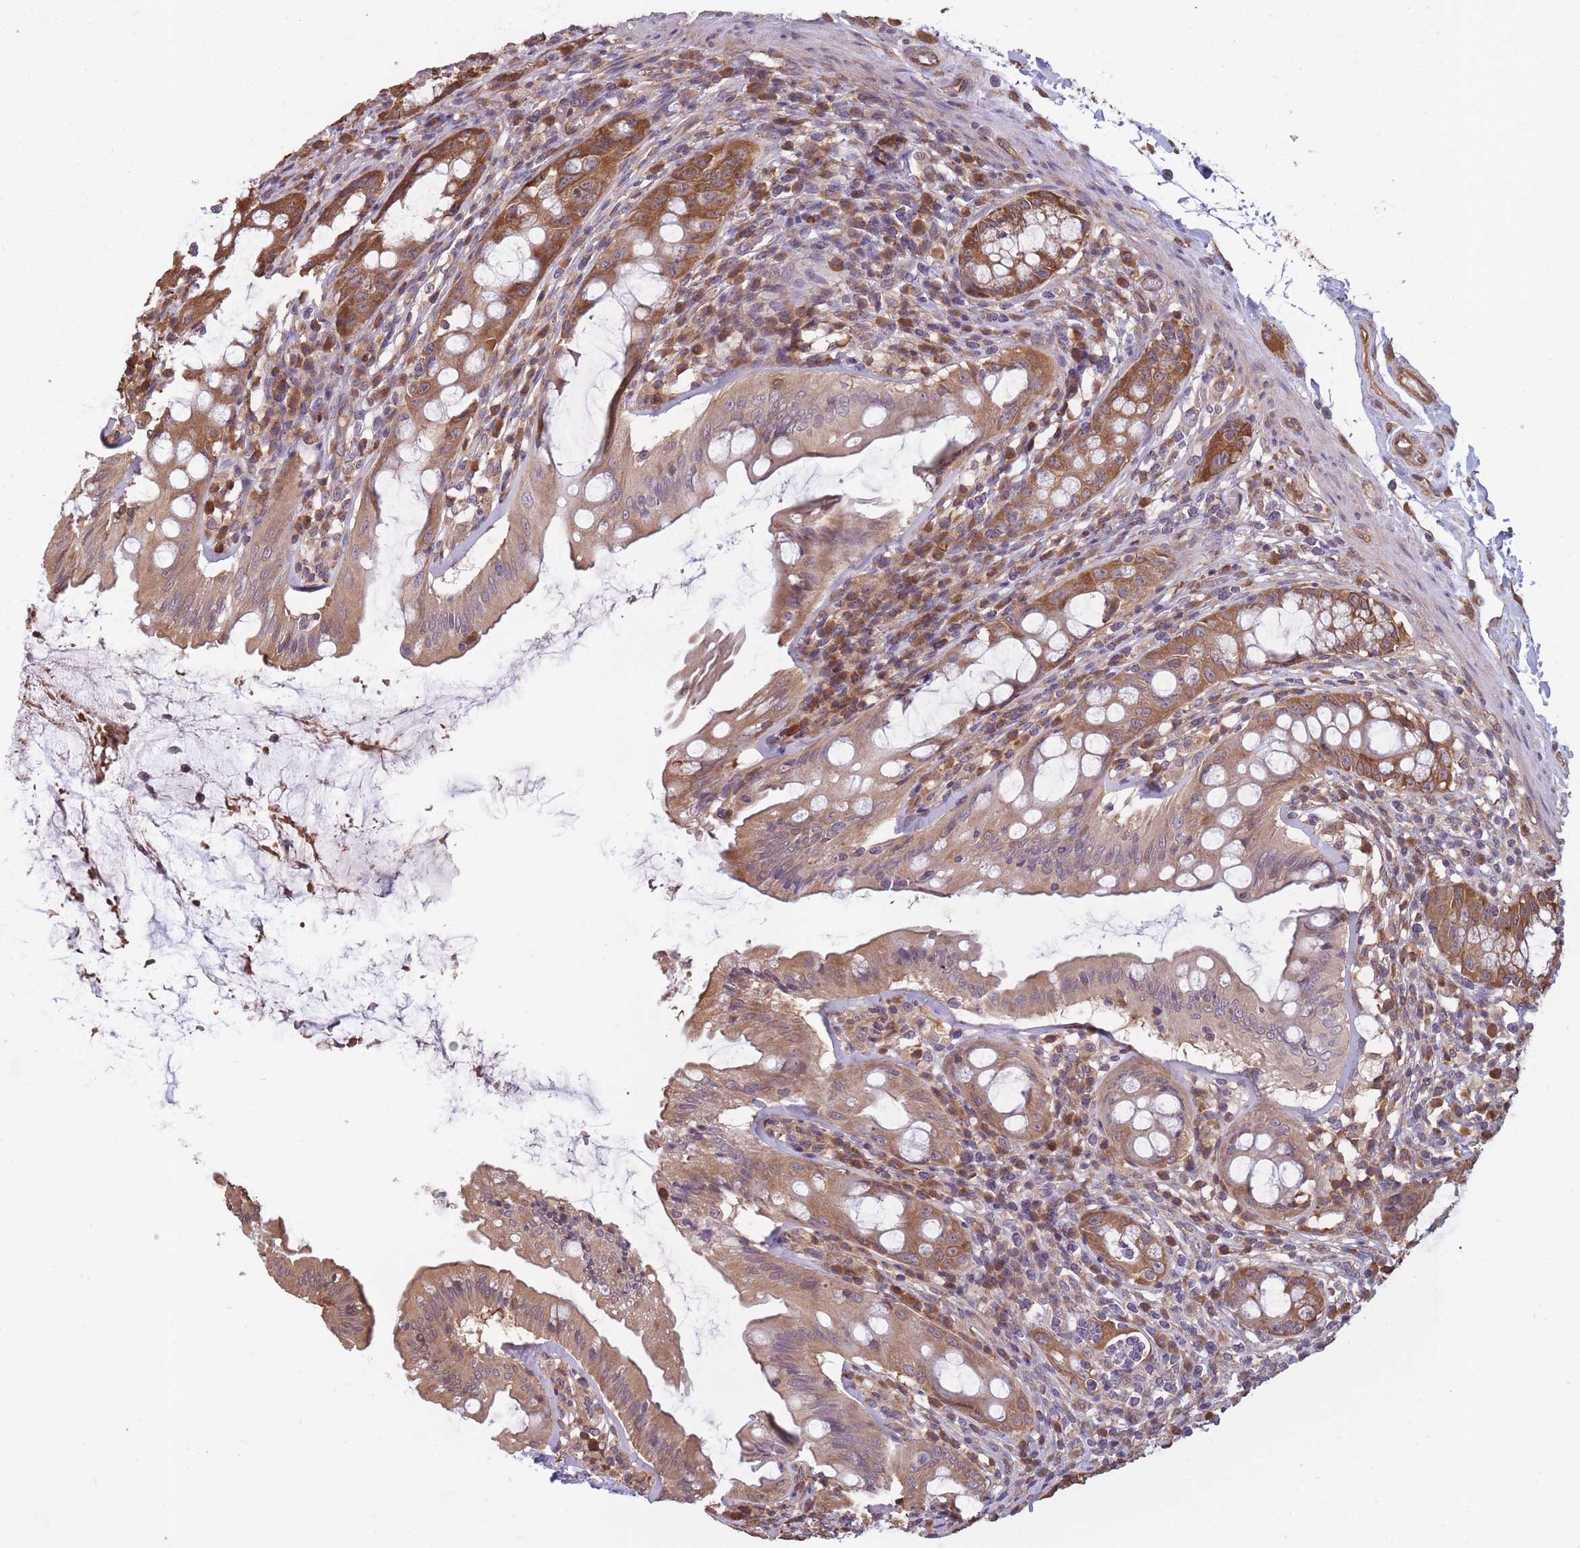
{"staining": {"intensity": "moderate", "quantity": ">75%", "location": "cytoplasmic/membranous"}, "tissue": "rectum", "cell_type": "Glandular cells", "image_type": "normal", "snomed": [{"axis": "morphology", "description": "Normal tissue, NOS"}, {"axis": "topography", "description": "Rectum"}], "caption": "An image showing moderate cytoplasmic/membranous expression in approximately >75% of glandular cells in benign rectum, as visualized by brown immunohistochemical staining.", "gene": "ARL13B", "patient": {"sex": "female", "age": 57}}